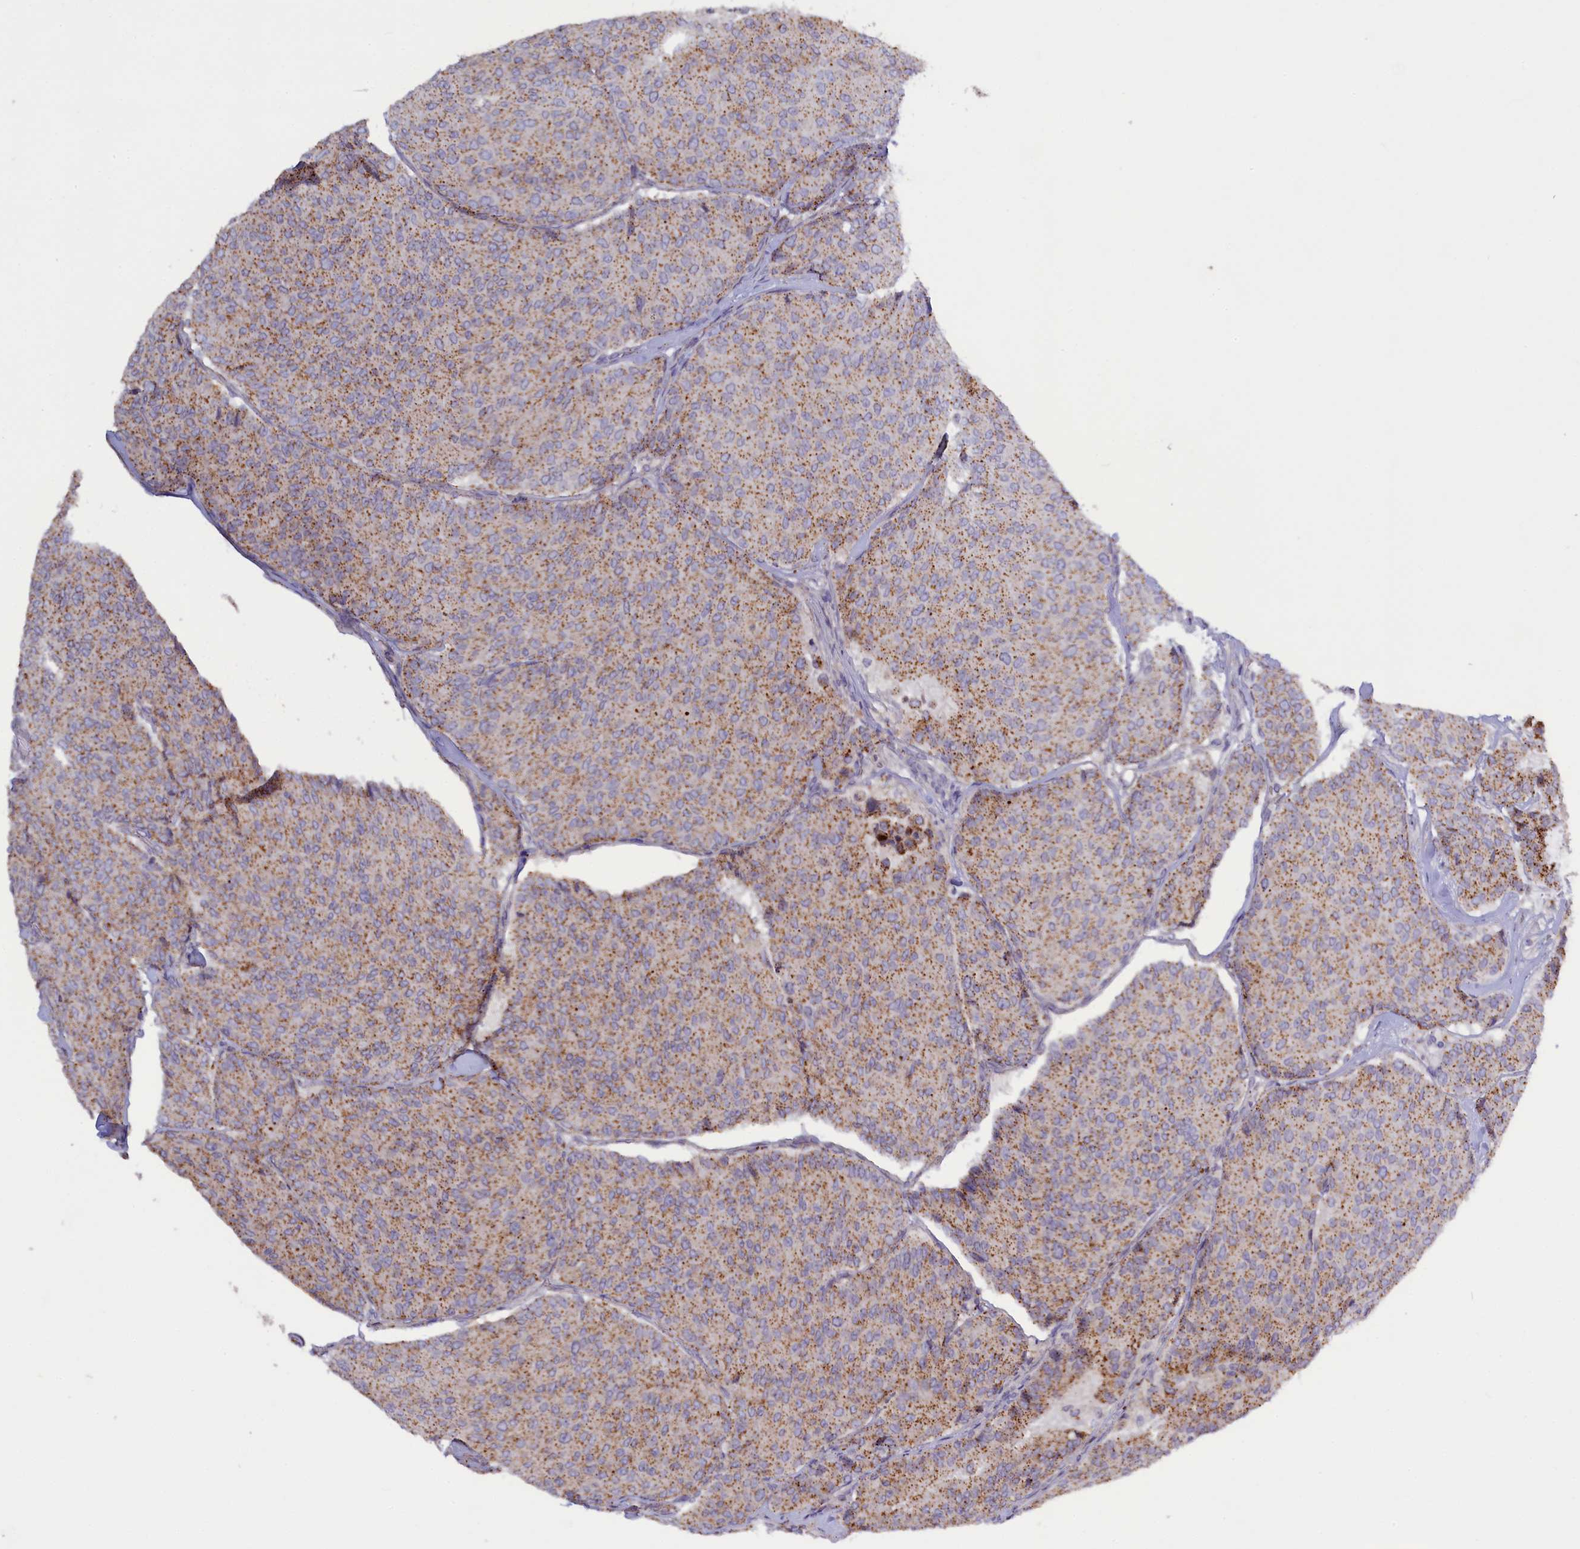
{"staining": {"intensity": "moderate", "quantity": ">75%", "location": "cytoplasmic/membranous"}, "tissue": "breast cancer", "cell_type": "Tumor cells", "image_type": "cancer", "snomed": [{"axis": "morphology", "description": "Duct carcinoma"}, {"axis": "topography", "description": "Breast"}], "caption": "Immunohistochemical staining of breast cancer (intraductal carcinoma) demonstrates moderate cytoplasmic/membranous protein positivity in about >75% of tumor cells.", "gene": "HYKK", "patient": {"sex": "female", "age": 75}}